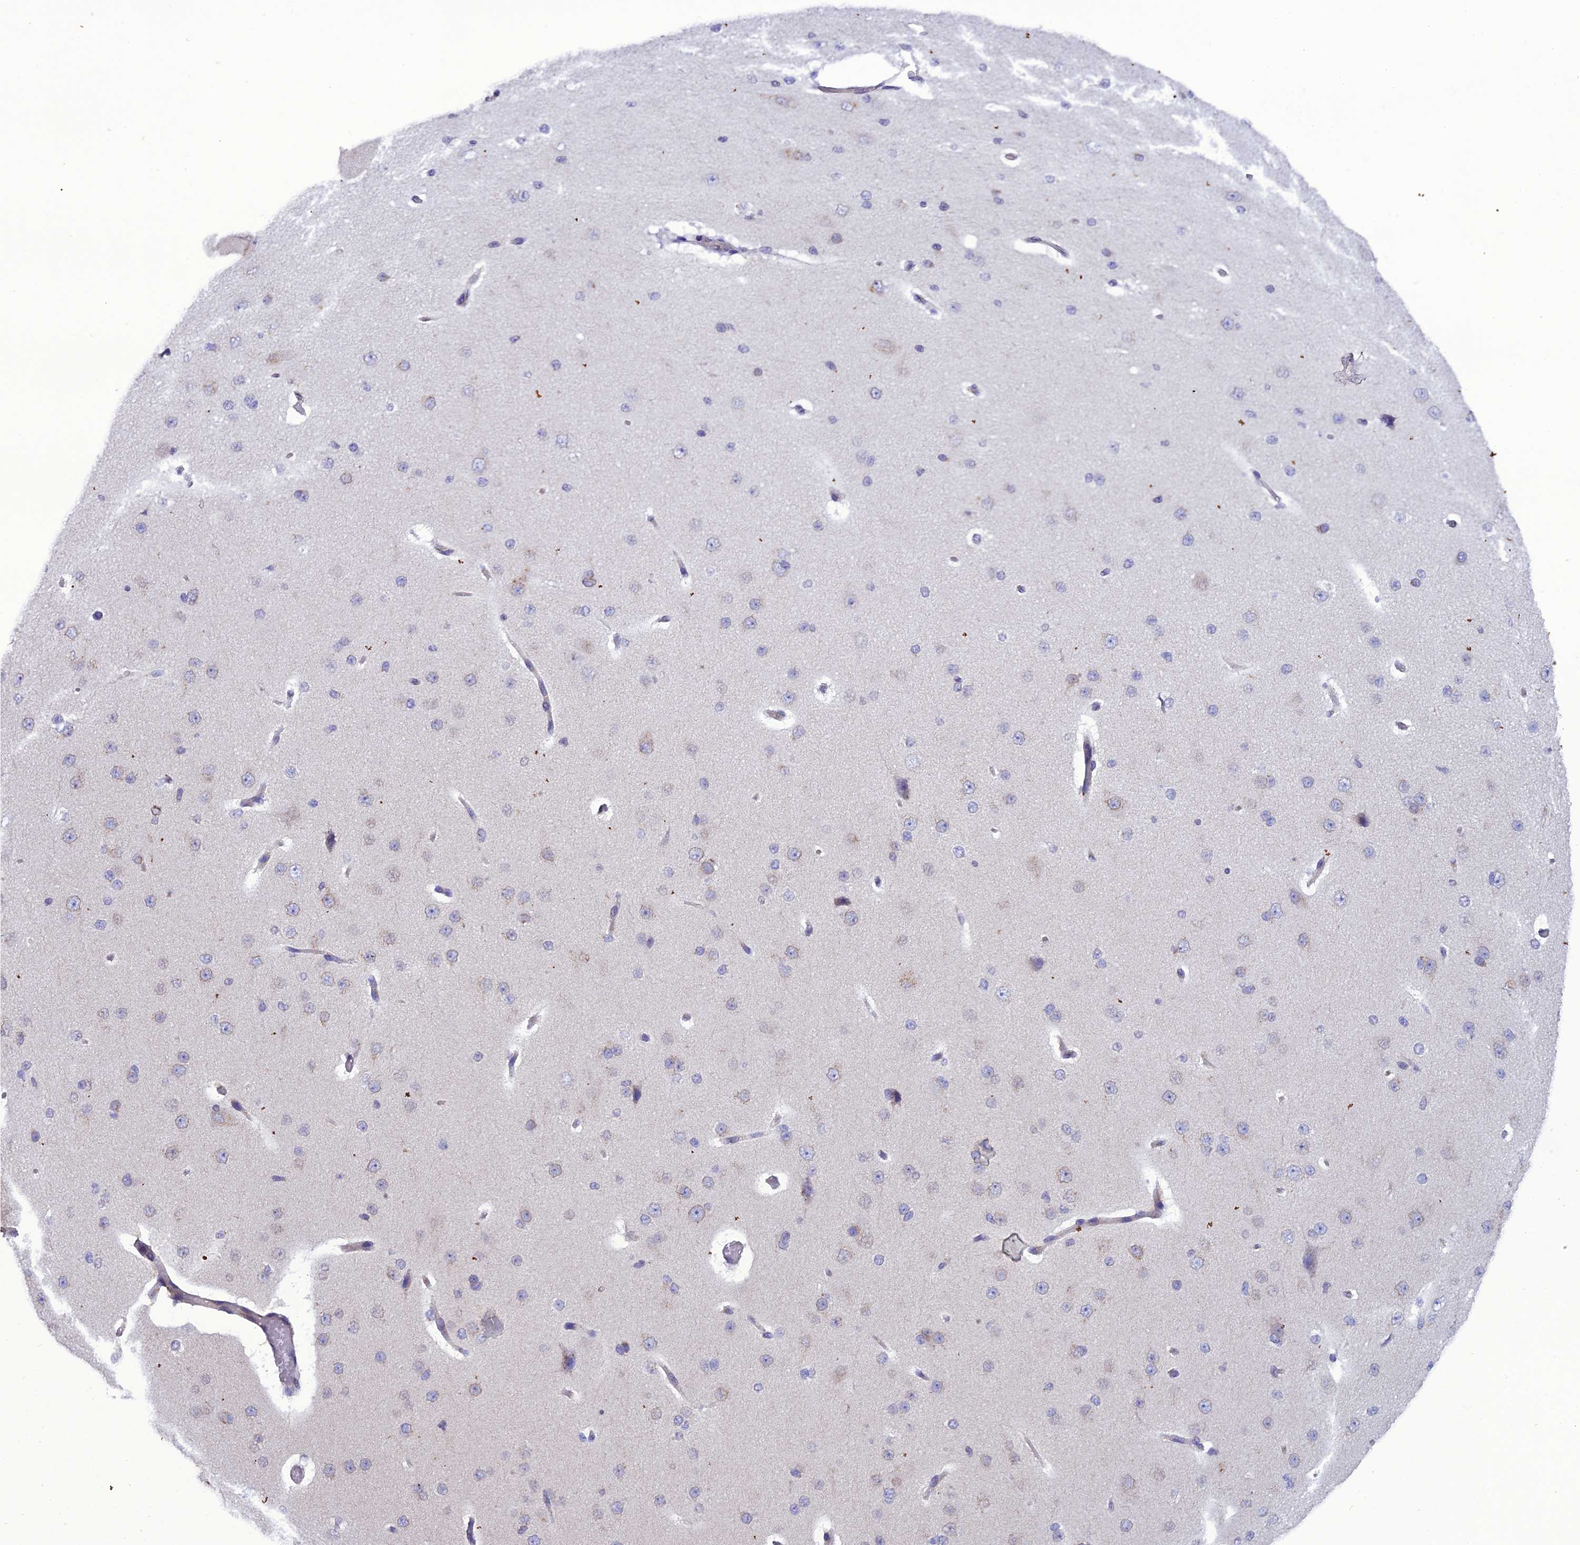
{"staining": {"intensity": "negative", "quantity": "none", "location": "none"}, "tissue": "cerebral cortex", "cell_type": "Endothelial cells", "image_type": "normal", "snomed": [{"axis": "morphology", "description": "Normal tissue, NOS"}, {"axis": "morphology", "description": "Developmental malformation"}, {"axis": "topography", "description": "Cerebral cortex"}], "caption": "Unremarkable cerebral cortex was stained to show a protein in brown. There is no significant expression in endothelial cells. Nuclei are stained in blue.", "gene": "GOLPH3", "patient": {"sex": "female", "age": 30}}